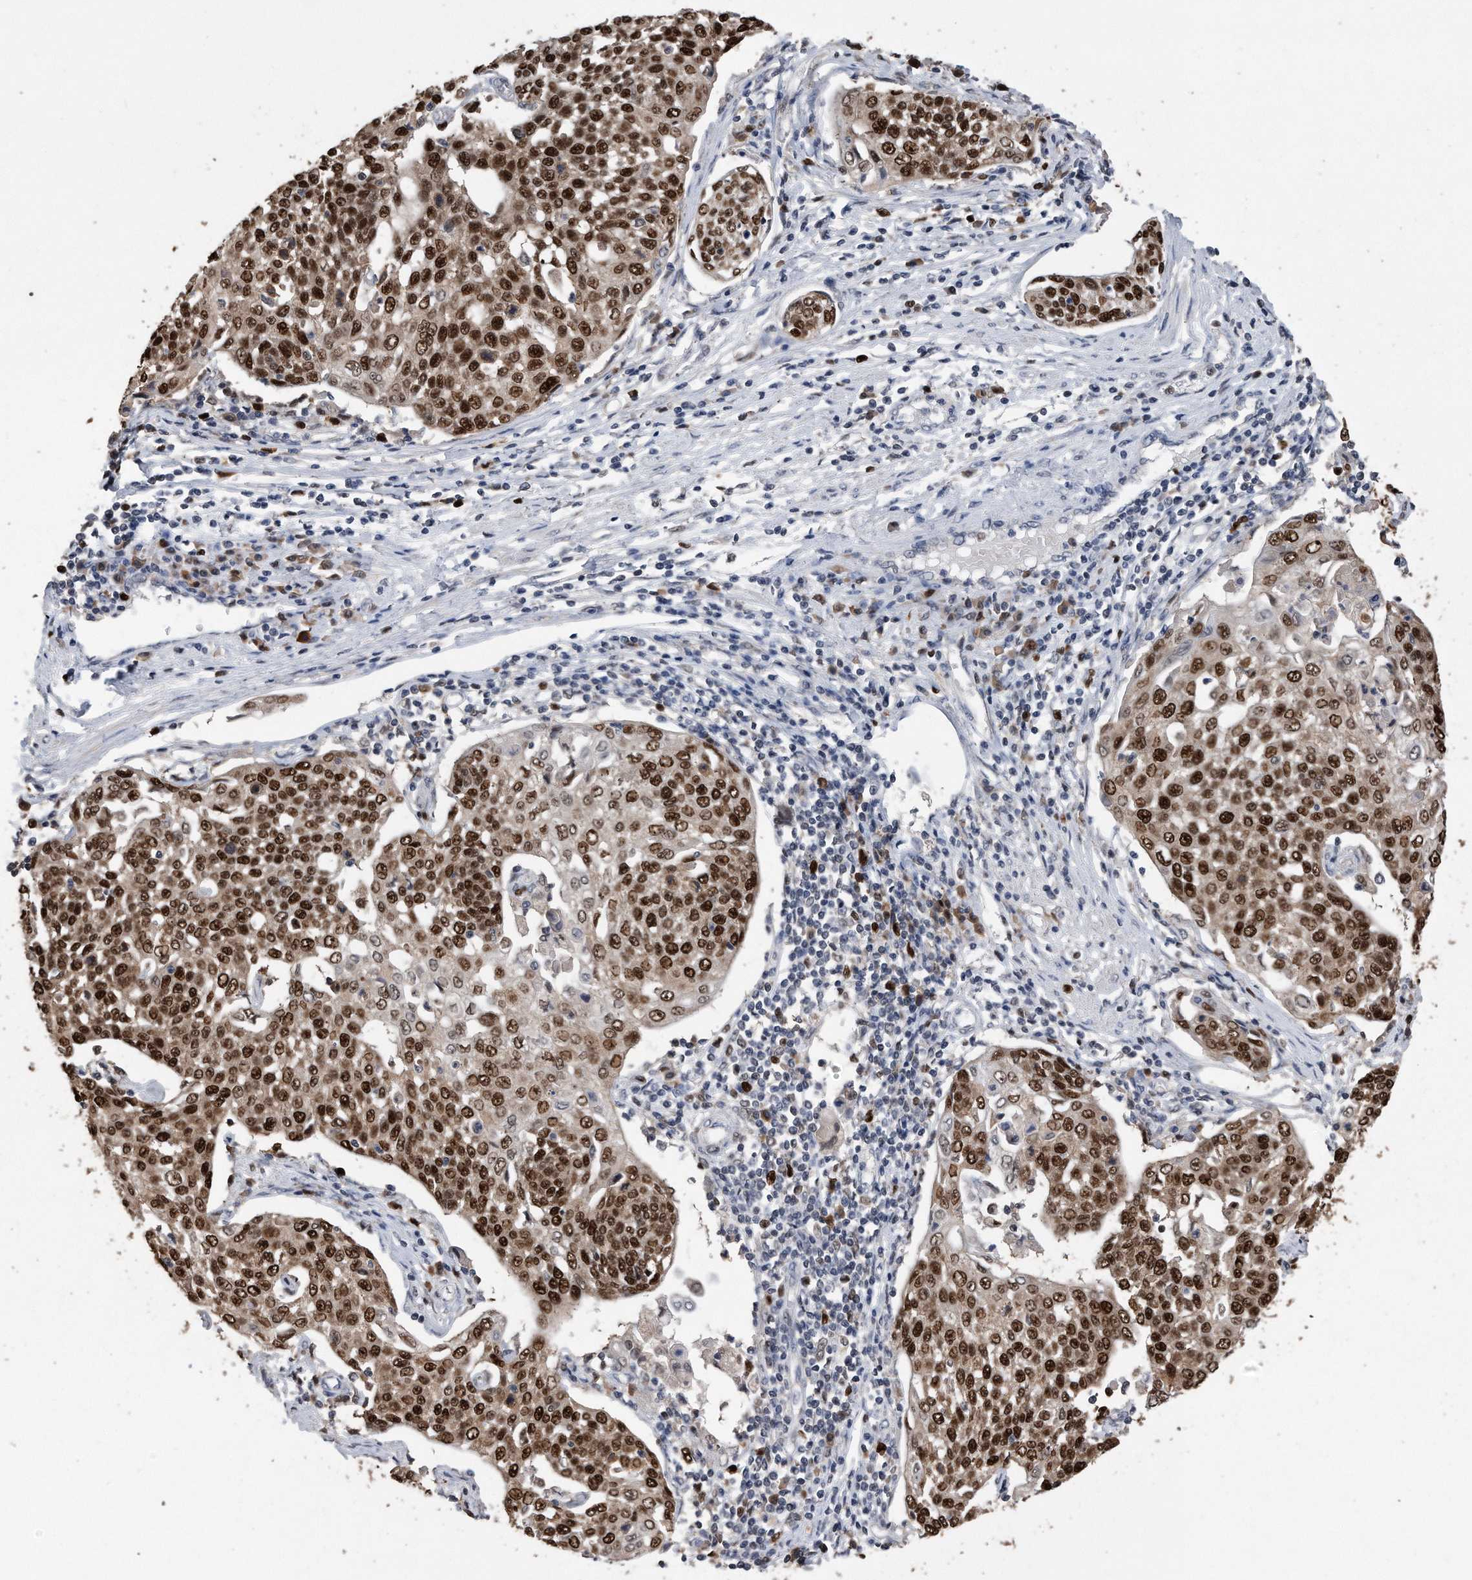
{"staining": {"intensity": "strong", "quantity": ">75%", "location": "nuclear"}, "tissue": "cervical cancer", "cell_type": "Tumor cells", "image_type": "cancer", "snomed": [{"axis": "morphology", "description": "Squamous cell carcinoma, NOS"}, {"axis": "topography", "description": "Cervix"}], "caption": "There is high levels of strong nuclear expression in tumor cells of squamous cell carcinoma (cervical), as demonstrated by immunohistochemical staining (brown color).", "gene": "PCNA", "patient": {"sex": "female", "age": 34}}